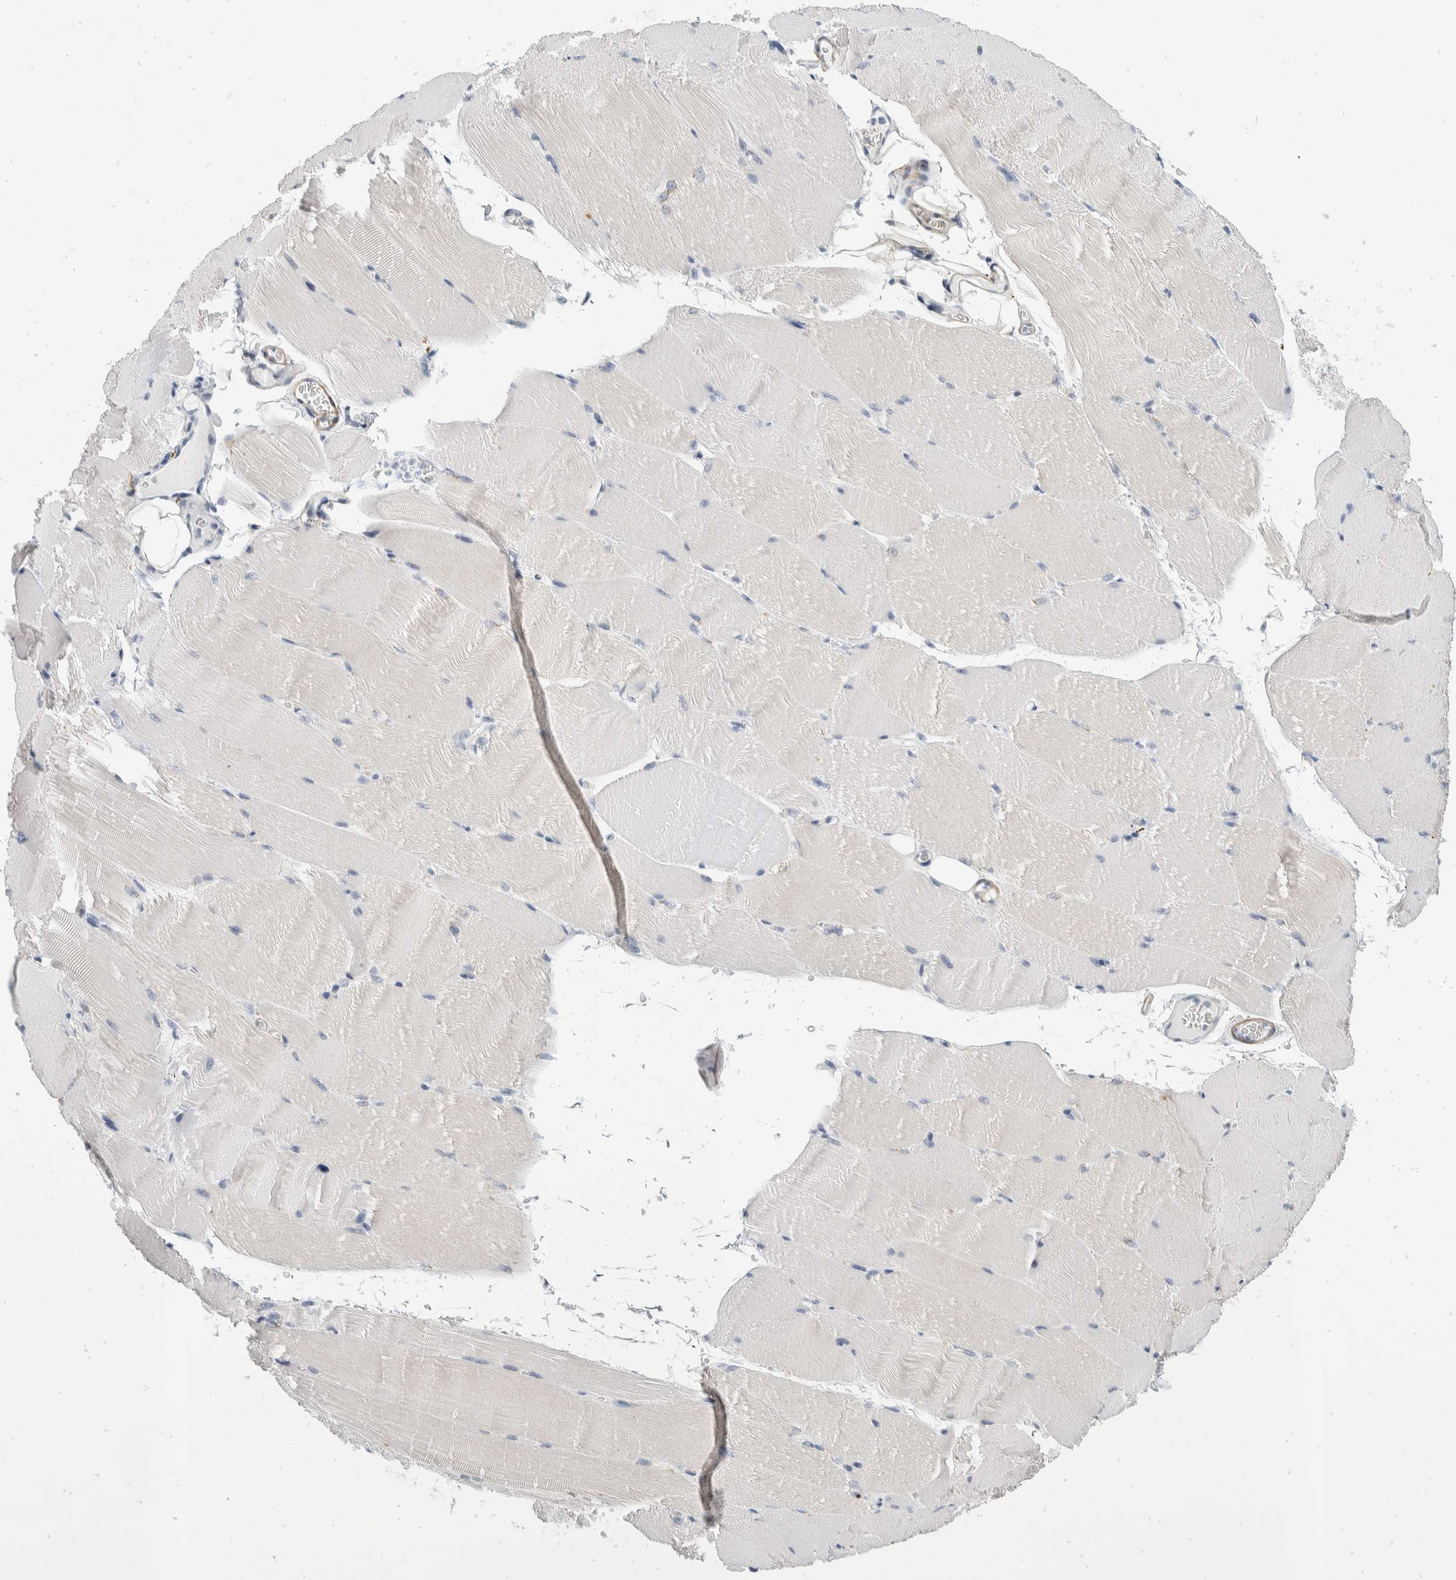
{"staining": {"intensity": "negative", "quantity": "none", "location": "none"}, "tissue": "skeletal muscle", "cell_type": "Myocytes", "image_type": "normal", "snomed": [{"axis": "morphology", "description": "Normal tissue, NOS"}, {"axis": "topography", "description": "Skeletal muscle"}, {"axis": "topography", "description": "Parathyroid gland"}], "caption": "Myocytes are negative for protein expression in unremarkable human skeletal muscle. Brightfield microscopy of immunohistochemistry stained with DAB (3,3'-diaminobenzidine) (brown) and hematoxylin (blue), captured at high magnification.", "gene": "CATSPERD", "patient": {"sex": "female", "age": 37}}